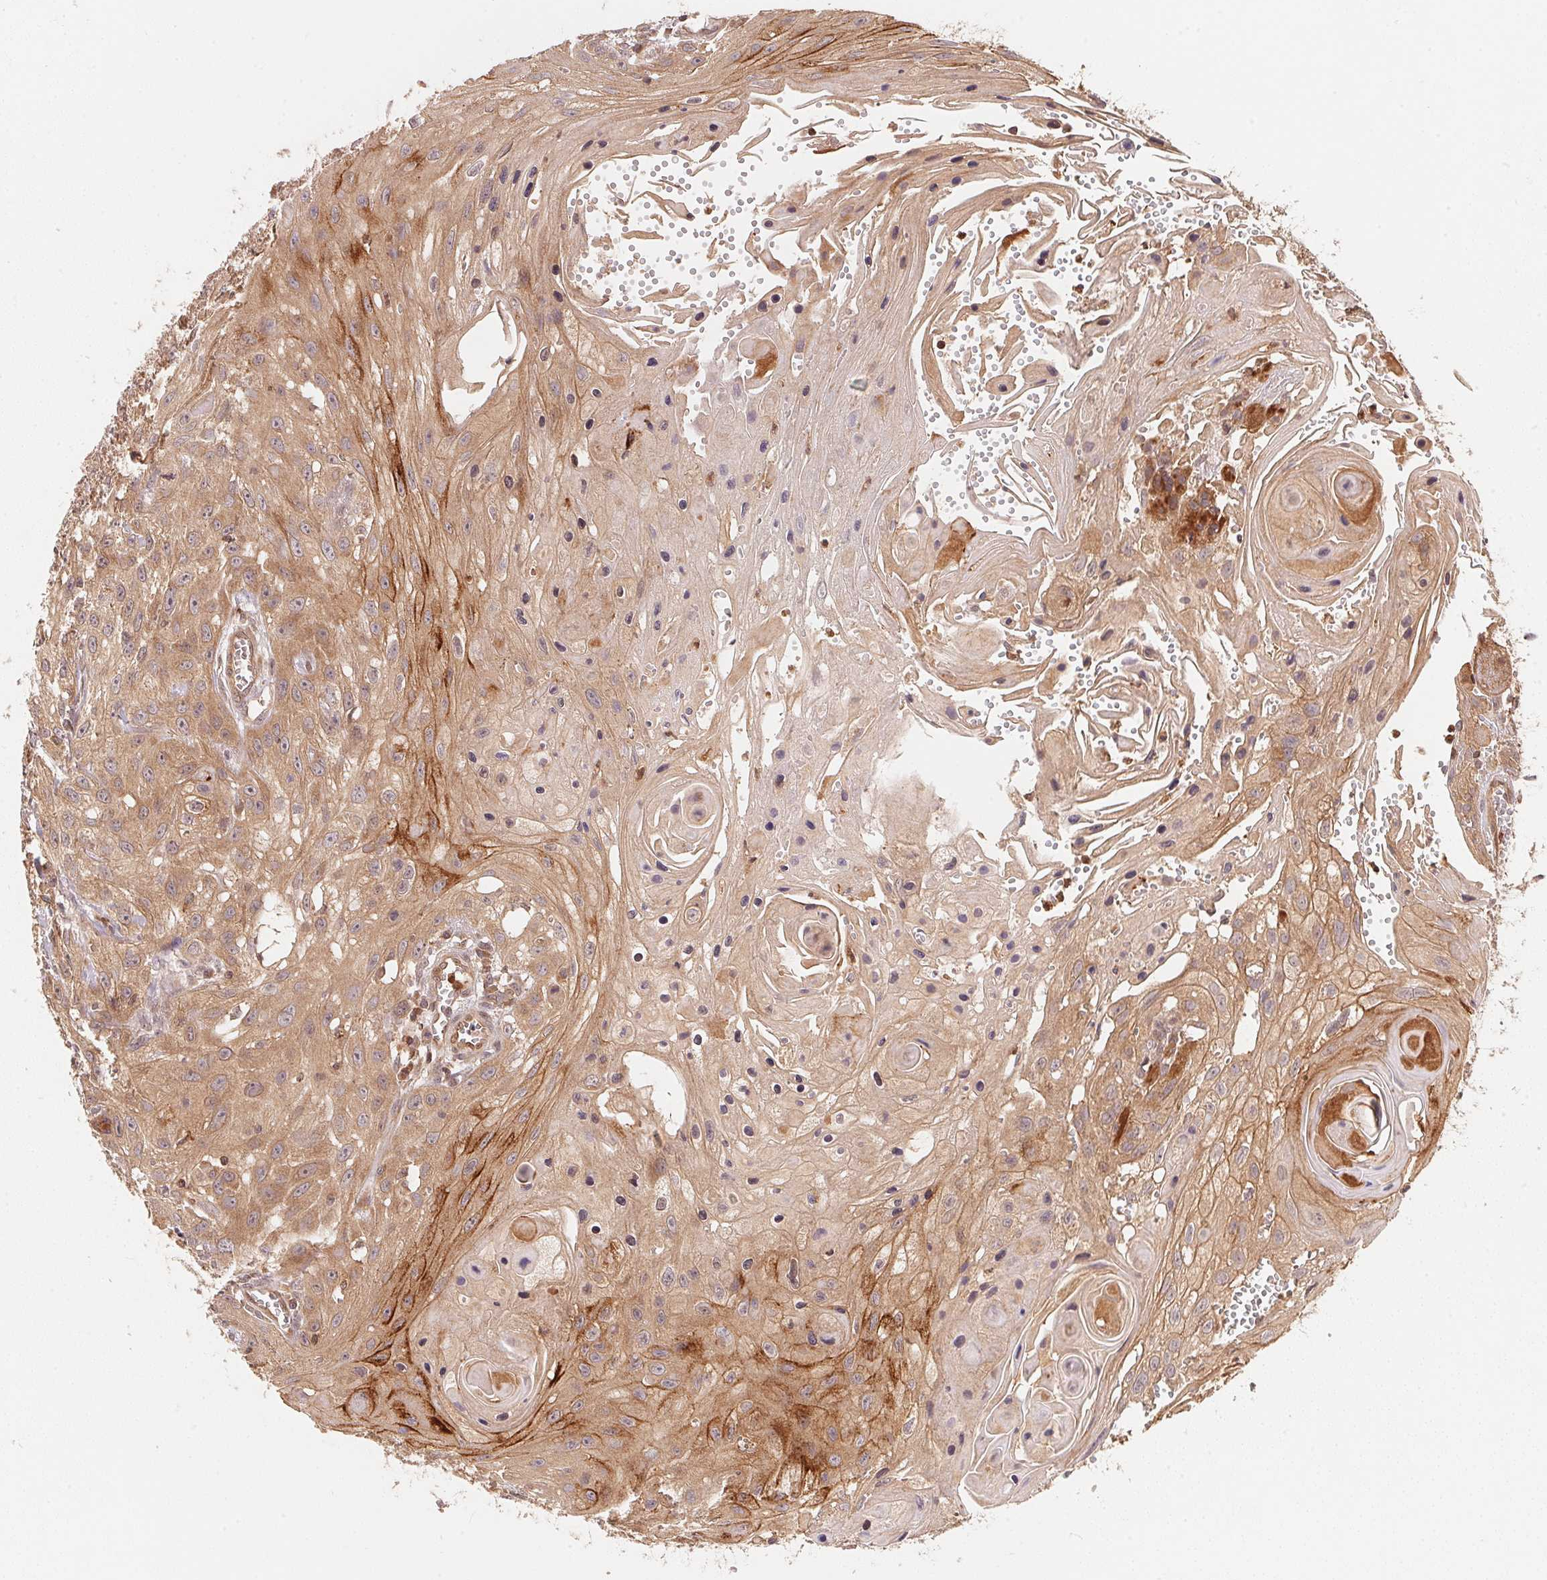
{"staining": {"intensity": "moderate", "quantity": ">75%", "location": "cytoplasmic/membranous"}, "tissue": "head and neck cancer", "cell_type": "Tumor cells", "image_type": "cancer", "snomed": [{"axis": "morphology", "description": "Squamous cell carcinoma, NOS"}, {"axis": "topography", "description": "Oral tissue"}, {"axis": "topography", "description": "Head-Neck"}], "caption": "An IHC histopathology image of tumor tissue is shown. Protein staining in brown shows moderate cytoplasmic/membranous positivity in head and neck cancer within tumor cells.", "gene": "CCDC102B", "patient": {"sex": "male", "age": 58}}